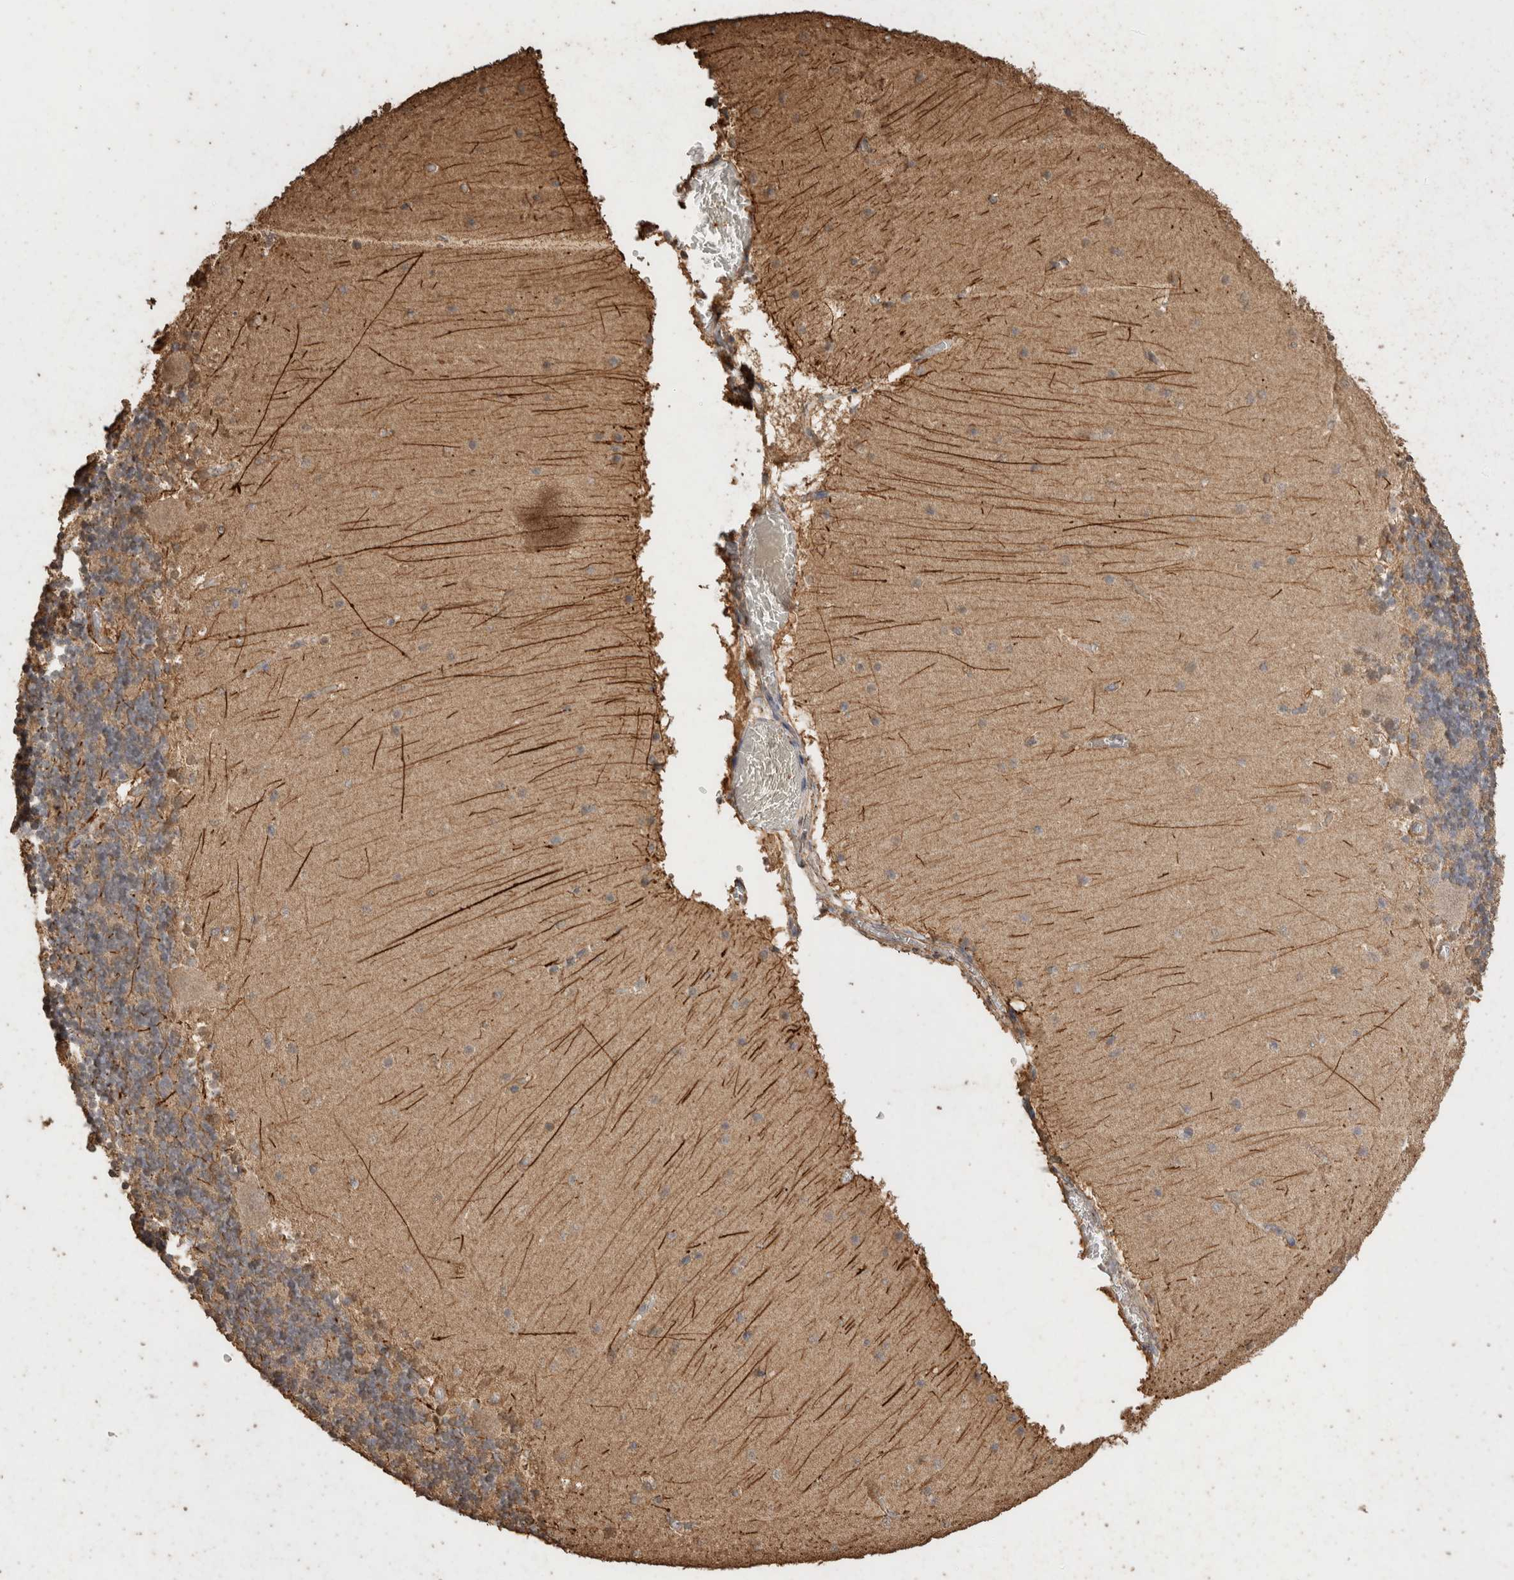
{"staining": {"intensity": "weak", "quantity": "25%-75%", "location": "cytoplasmic/membranous"}, "tissue": "cerebellum", "cell_type": "Cells in granular layer", "image_type": "normal", "snomed": [{"axis": "morphology", "description": "Normal tissue, NOS"}, {"axis": "topography", "description": "Cerebellum"}], "caption": "Immunohistochemical staining of normal cerebellum exhibits low levels of weak cytoplasmic/membranous staining in about 25%-75% of cells in granular layer. The protein is stained brown, and the nuclei are stained in blue (DAB (3,3'-diaminobenzidine) IHC with brightfield microscopy, high magnification).", "gene": "CX3CL1", "patient": {"sex": "female", "age": 28}}